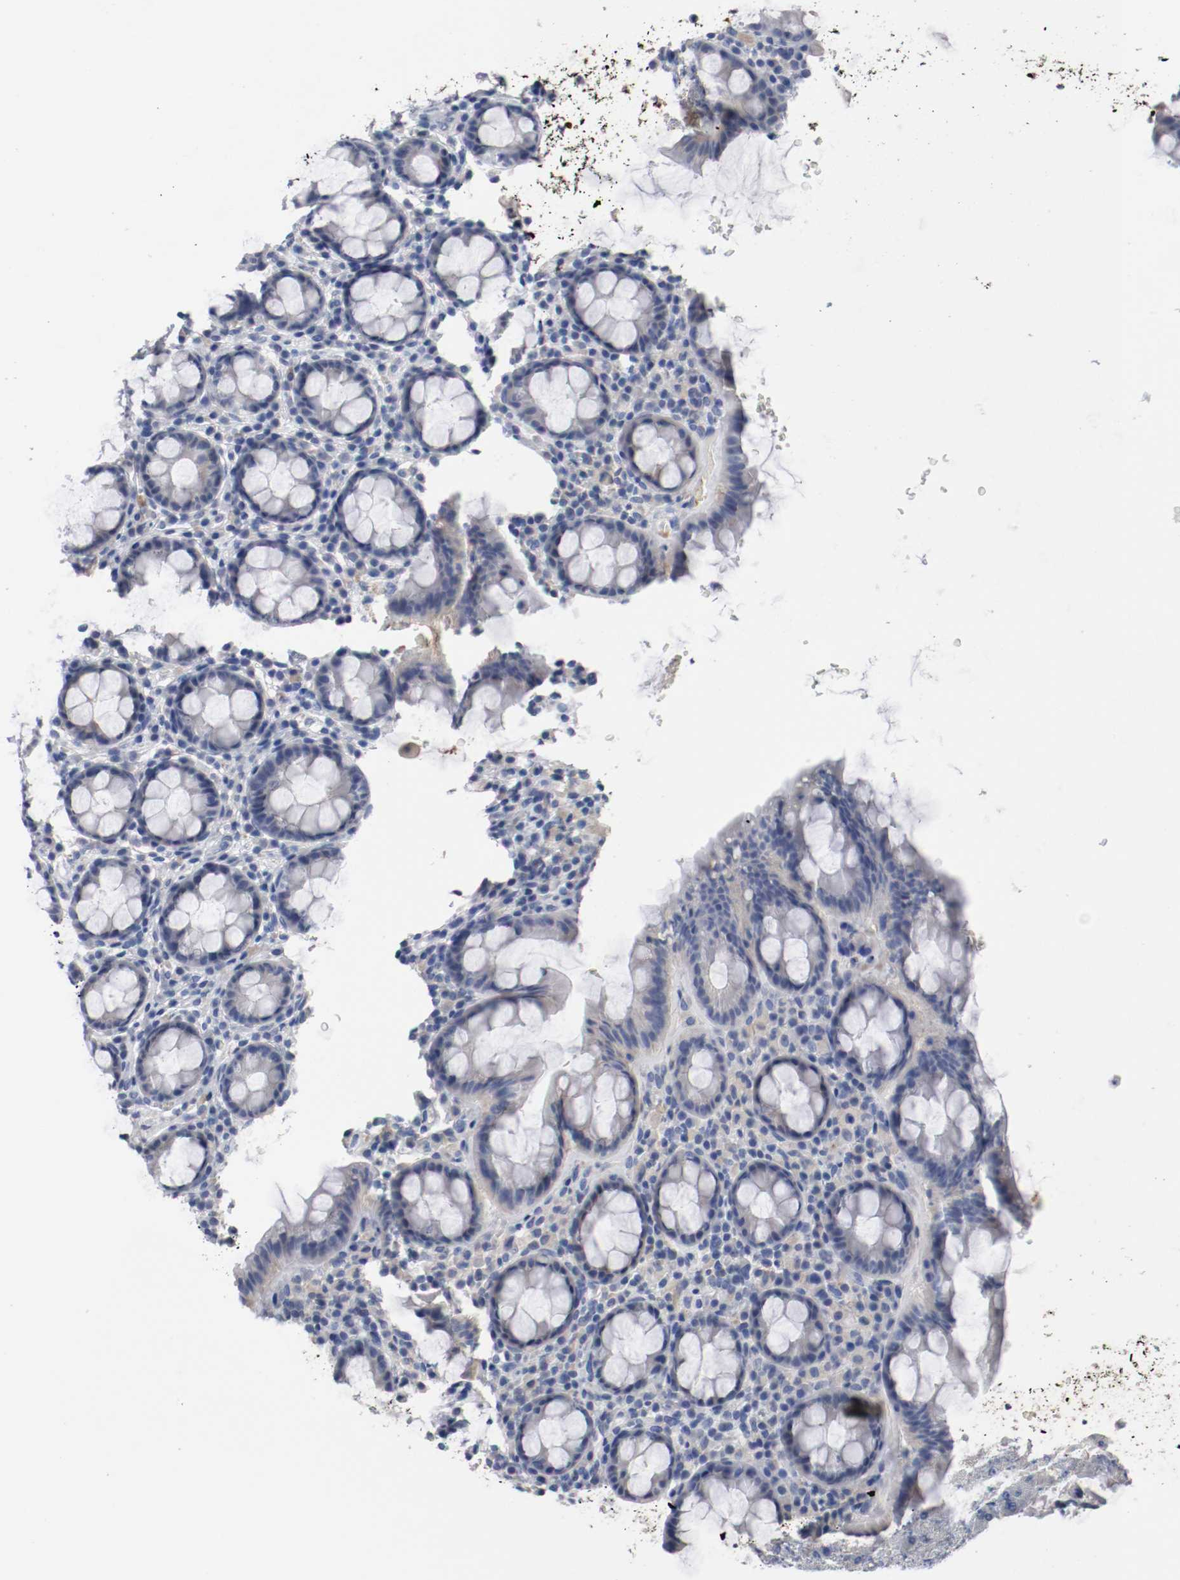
{"staining": {"intensity": "weak", "quantity": "25%-75%", "location": "cytoplasmic/membranous"}, "tissue": "rectum", "cell_type": "Glandular cells", "image_type": "normal", "snomed": [{"axis": "morphology", "description": "Normal tissue, NOS"}, {"axis": "topography", "description": "Rectum"}], "caption": "This histopathology image shows unremarkable rectum stained with immunohistochemistry to label a protein in brown. The cytoplasmic/membranous of glandular cells show weak positivity for the protein. Nuclei are counter-stained blue.", "gene": "TNC", "patient": {"sex": "male", "age": 92}}